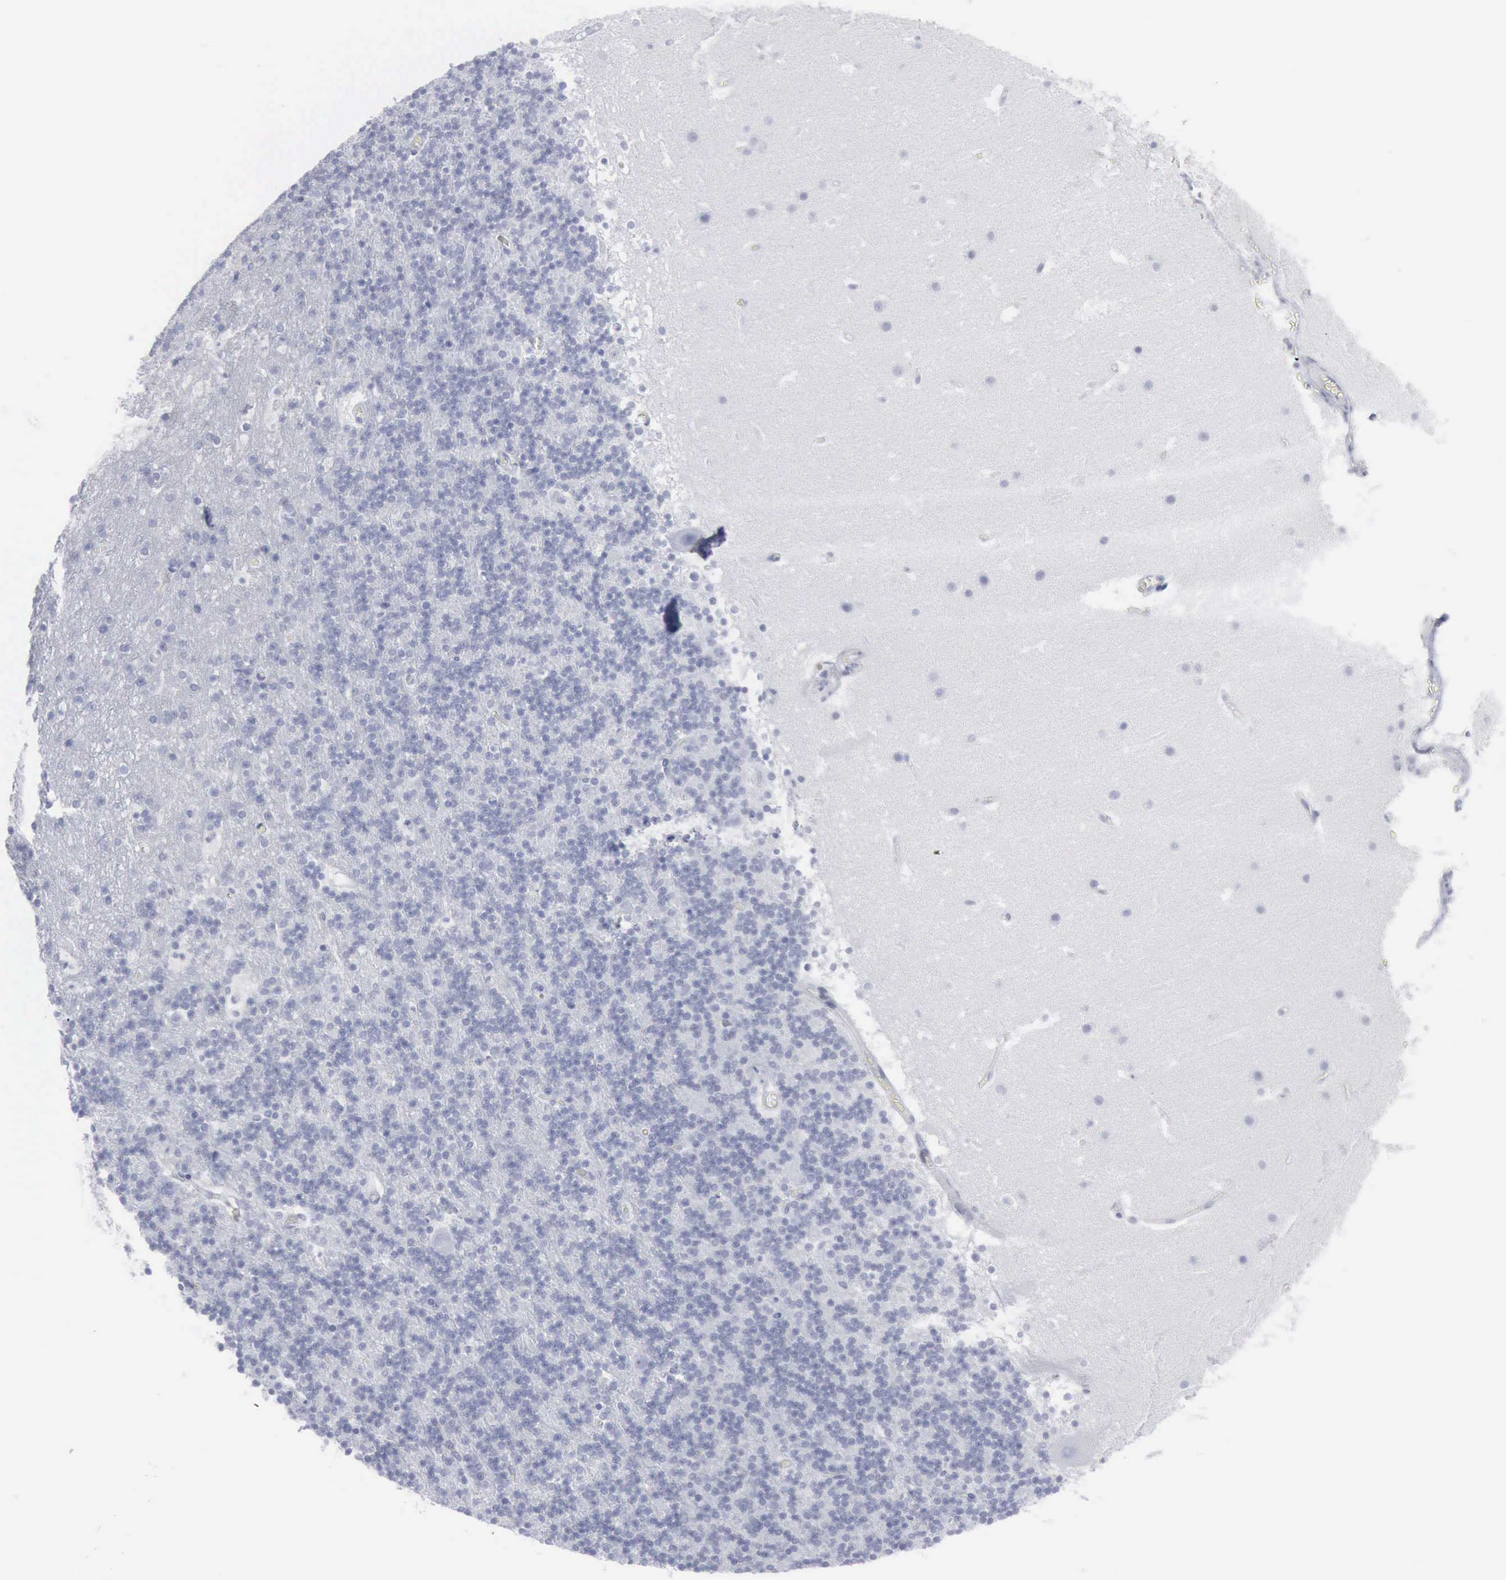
{"staining": {"intensity": "negative", "quantity": "none", "location": "none"}, "tissue": "cerebellum", "cell_type": "Cells in granular layer", "image_type": "normal", "snomed": [{"axis": "morphology", "description": "Normal tissue, NOS"}, {"axis": "topography", "description": "Cerebellum"}], "caption": "The immunohistochemistry (IHC) photomicrograph has no significant positivity in cells in granular layer of cerebellum.", "gene": "VCAM1", "patient": {"sex": "male", "age": 45}}